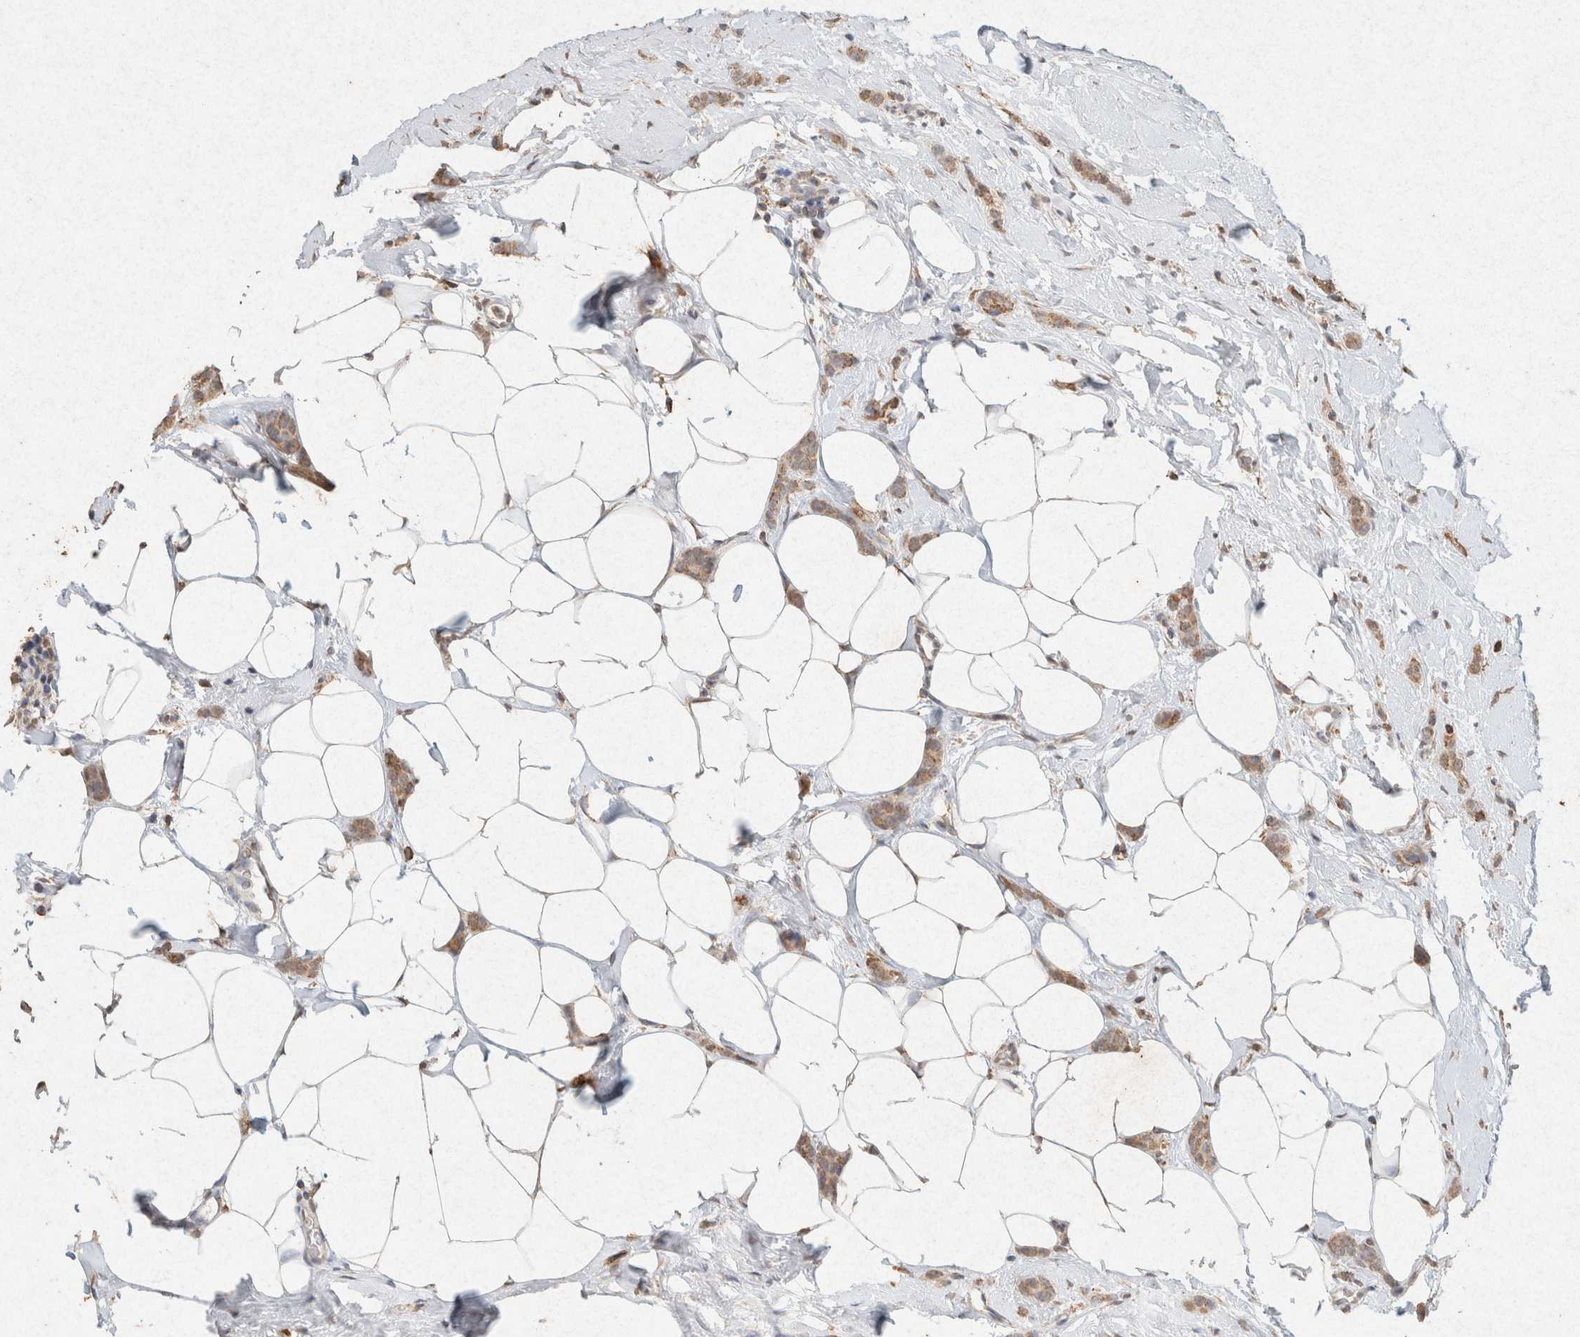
{"staining": {"intensity": "moderate", "quantity": ">75%", "location": "cytoplasmic/membranous"}, "tissue": "breast cancer", "cell_type": "Tumor cells", "image_type": "cancer", "snomed": [{"axis": "morphology", "description": "Lobular carcinoma"}, {"axis": "topography", "description": "Skin"}, {"axis": "topography", "description": "Breast"}], "caption": "The histopathology image displays staining of breast cancer, revealing moderate cytoplasmic/membranous protein positivity (brown color) within tumor cells.", "gene": "SDC2", "patient": {"sex": "female", "age": 46}}